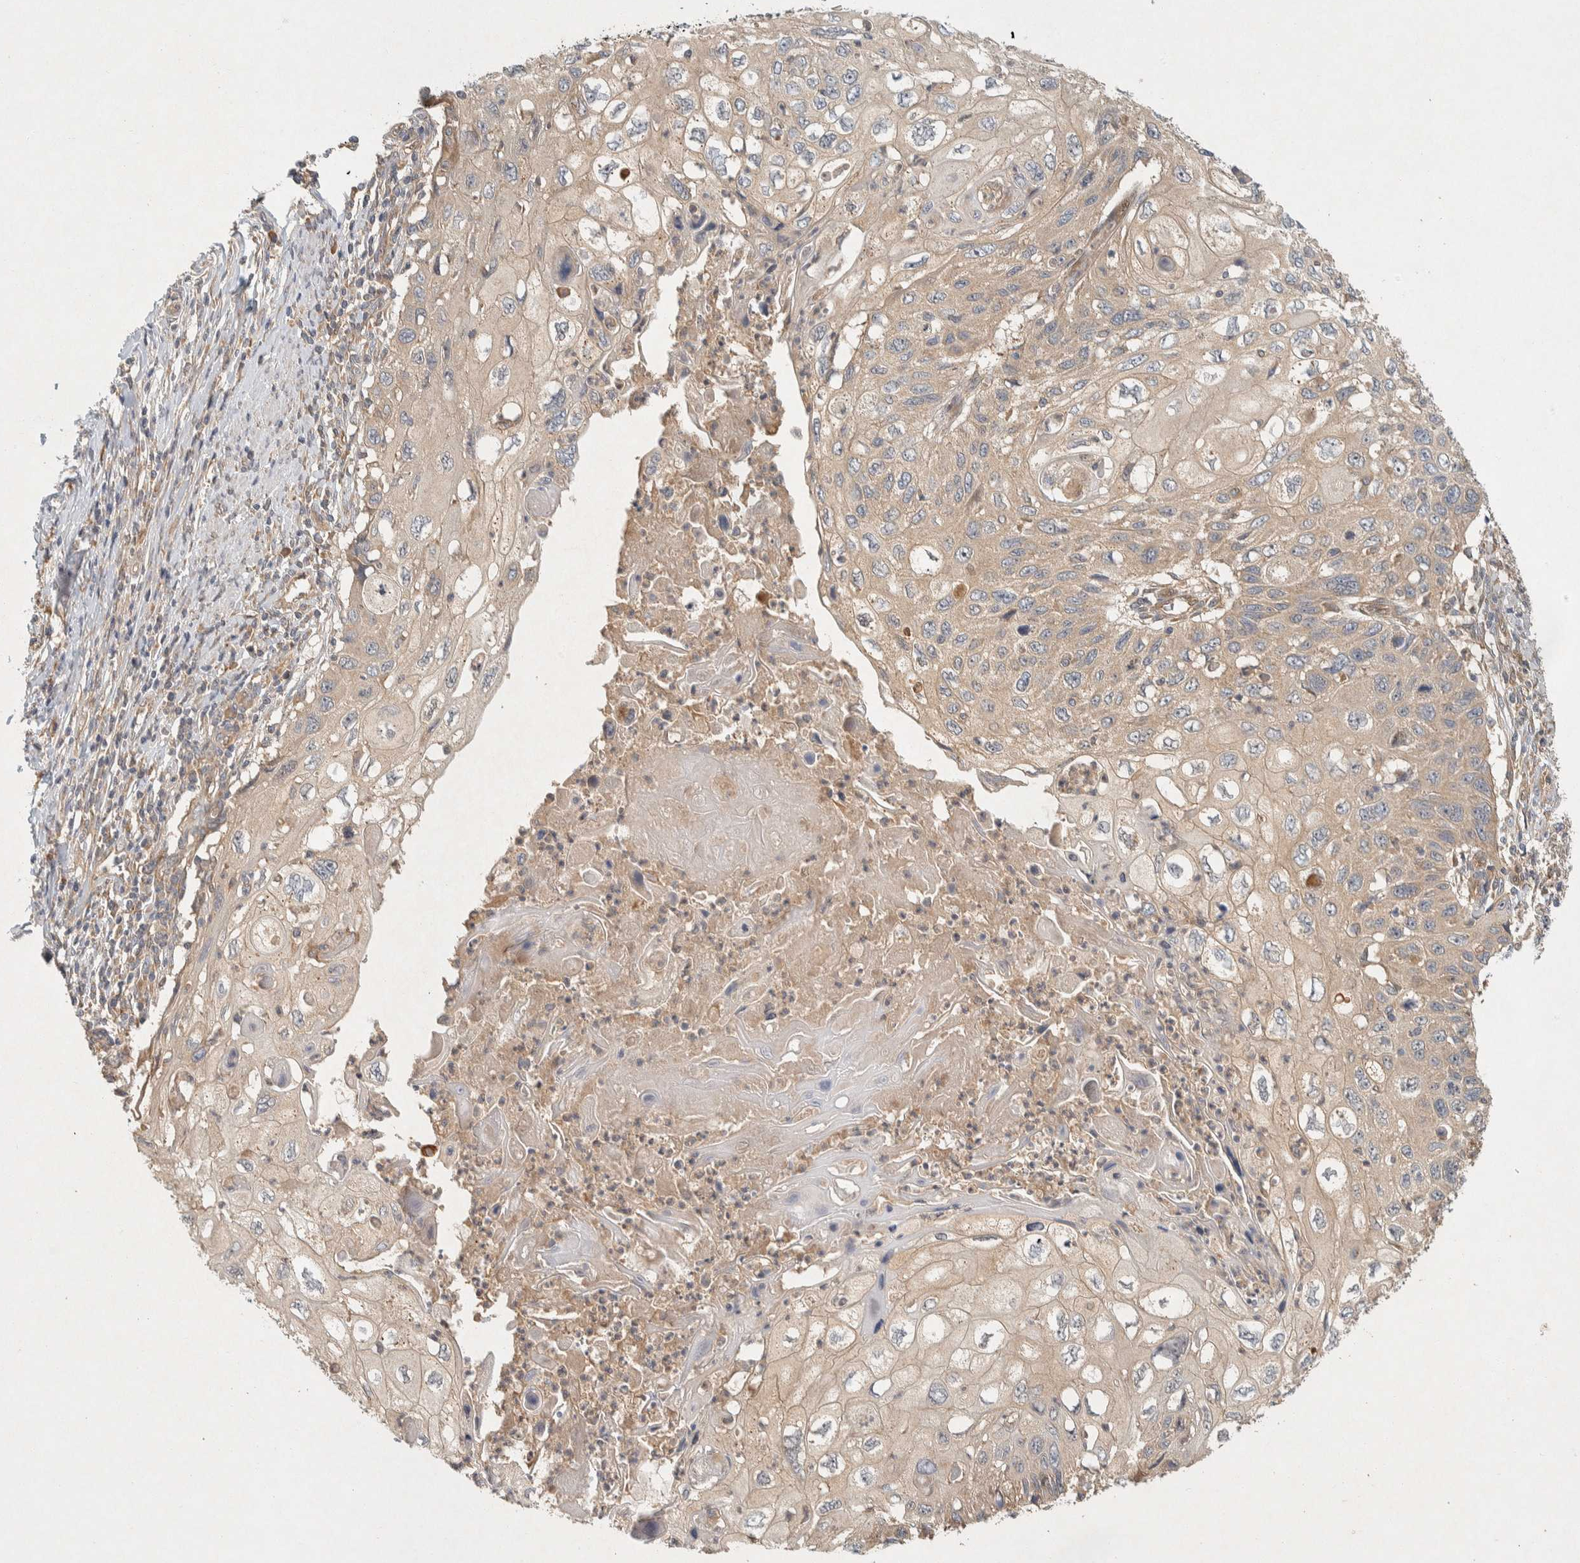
{"staining": {"intensity": "weak", "quantity": ">75%", "location": "cytoplasmic/membranous"}, "tissue": "cervical cancer", "cell_type": "Tumor cells", "image_type": "cancer", "snomed": [{"axis": "morphology", "description": "Squamous cell carcinoma, NOS"}, {"axis": "topography", "description": "Cervix"}], "caption": "An image of human cervical cancer stained for a protein shows weak cytoplasmic/membranous brown staining in tumor cells.", "gene": "PXK", "patient": {"sex": "female", "age": 70}}